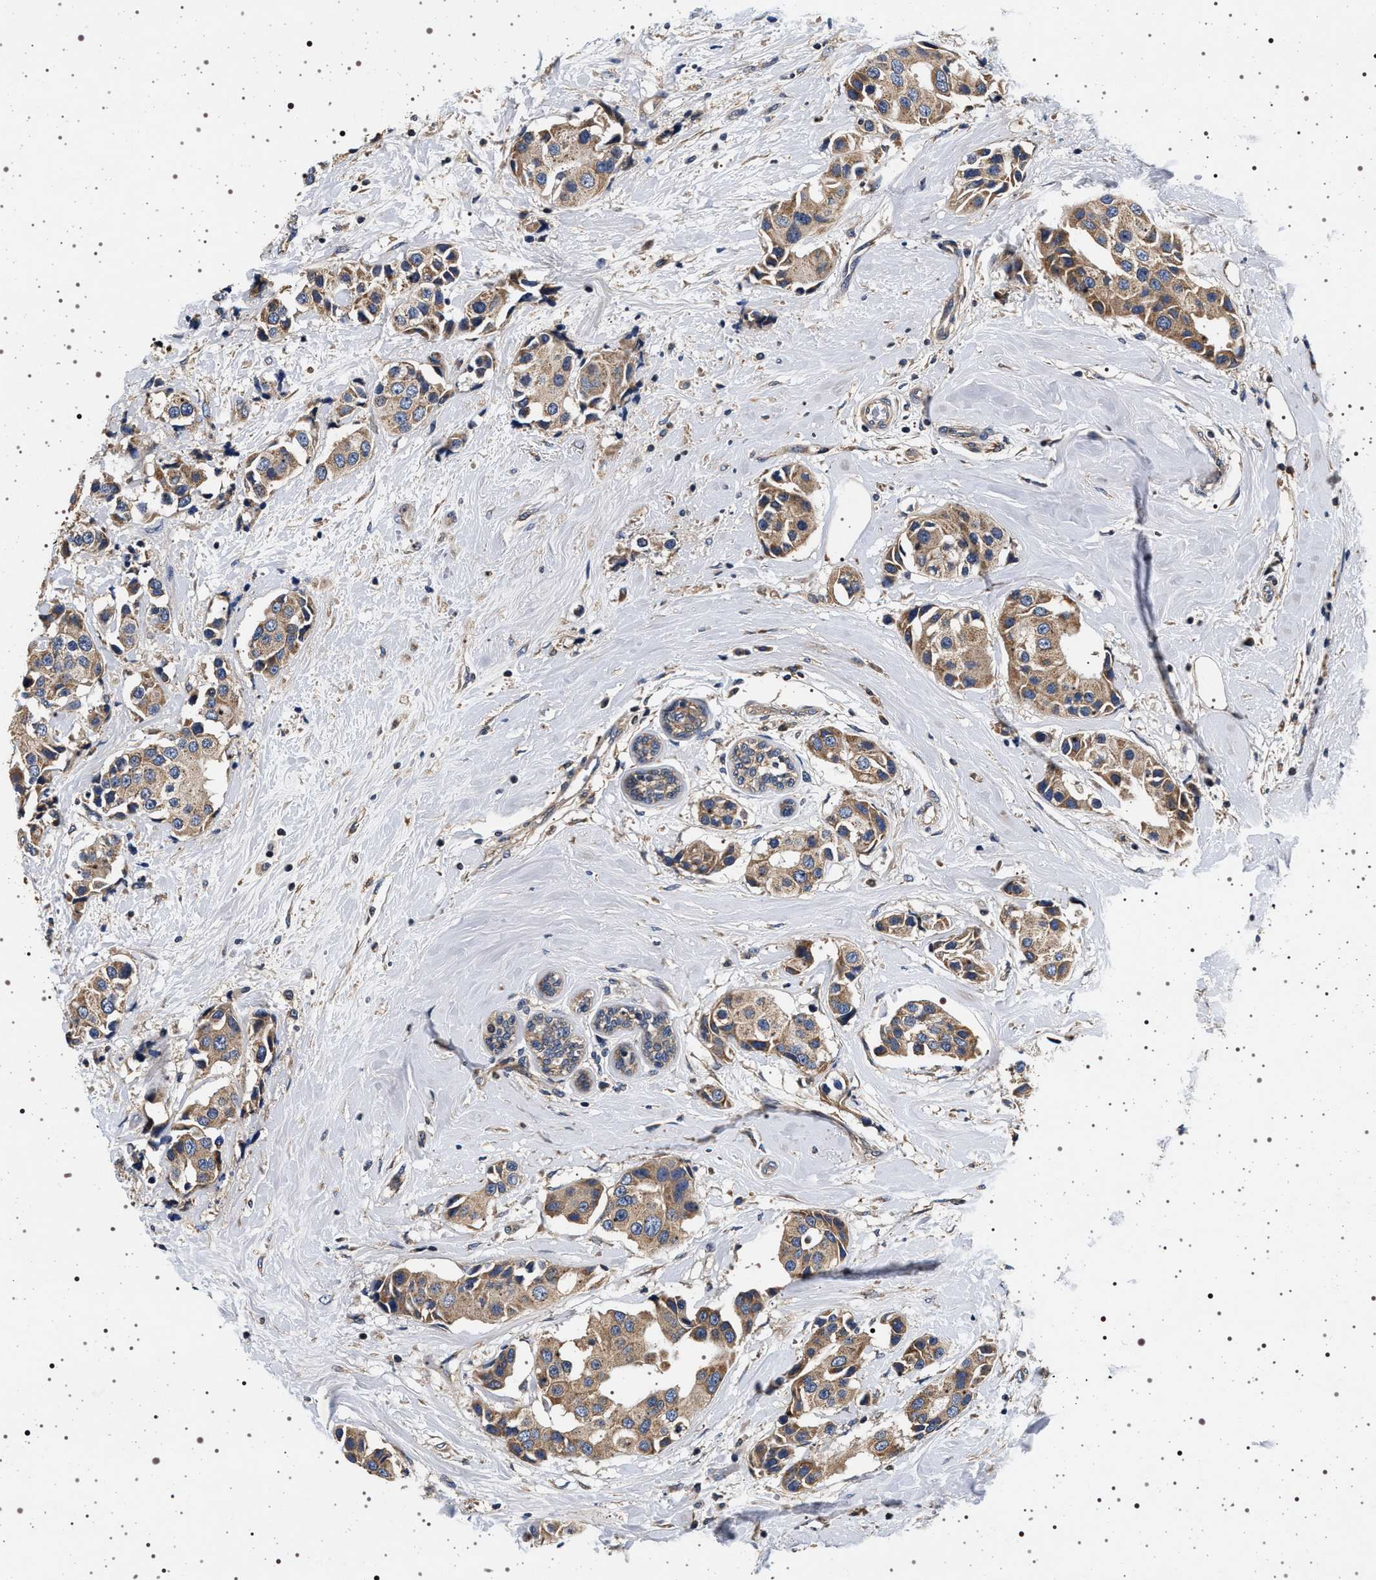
{"staining": {"intensity": "moderate", "quantity": ">75%", "location": "cytoplasmic/membranous"}, "tissue": "breast cancer", "cell_type": "Tumor cells", "image_type": "cancer", "snomed": [{"axis": "morphology", "description": "Normal tissue, NOS"}, {"axis": "morphology", "description": "Duct carcinoma"}, {"axis": "topography", "description": "Breast"}], "caption": "The histopathology image displays immunohistochemical staining of breast cancer (invasive ductal carcinoma). There is moderate cytoplasmic/membranous positivity is appreciated in about >75% of tumor cells.", "gene": "DCBLD2", "patient": {"sex": "female", "age": 39}}